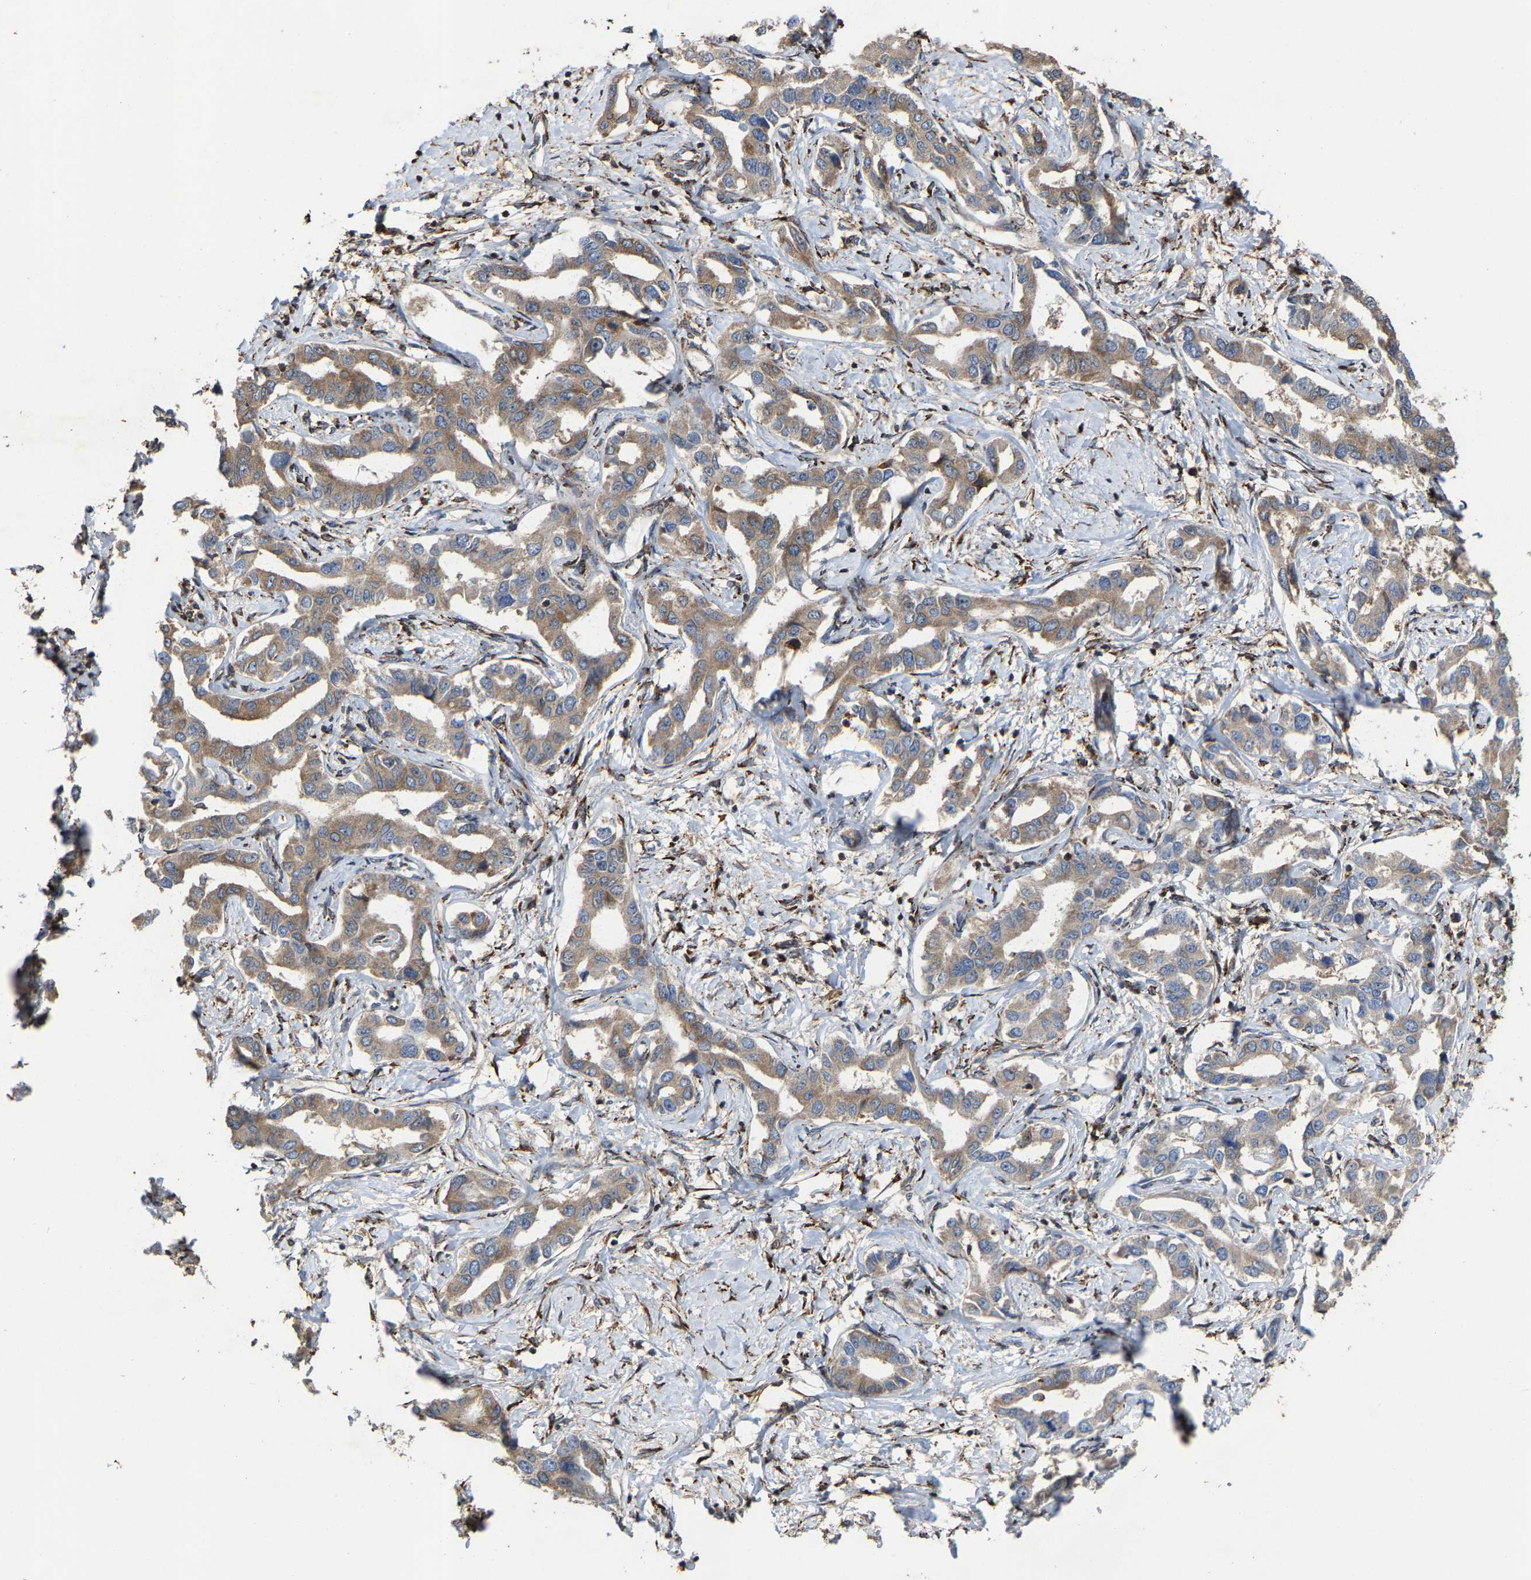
{"staining": {"intensity": "moderate", "quantity": ">75%", "location": "cytoplasmic/membranous"}, "tissue": "liver cancer", "cell_type": "Tumor cells", "image_type": "cancer", "snomed": [{"axis": "morphology", "description": "Cholangiocarcinoma"}, {"axis": "topography", "description": "Liver"}], "caption": "Immunohistochemical staining of human liver cancer (cholangiocarcinoma) shows medium levels of moderate cytoplasmic/membranous protein staining in about >75% of tumor cells. (IHC, brightfield microscopy, high magnification).", "gene": "FGD3", "patient": {"sex": "male", "age": 59}}